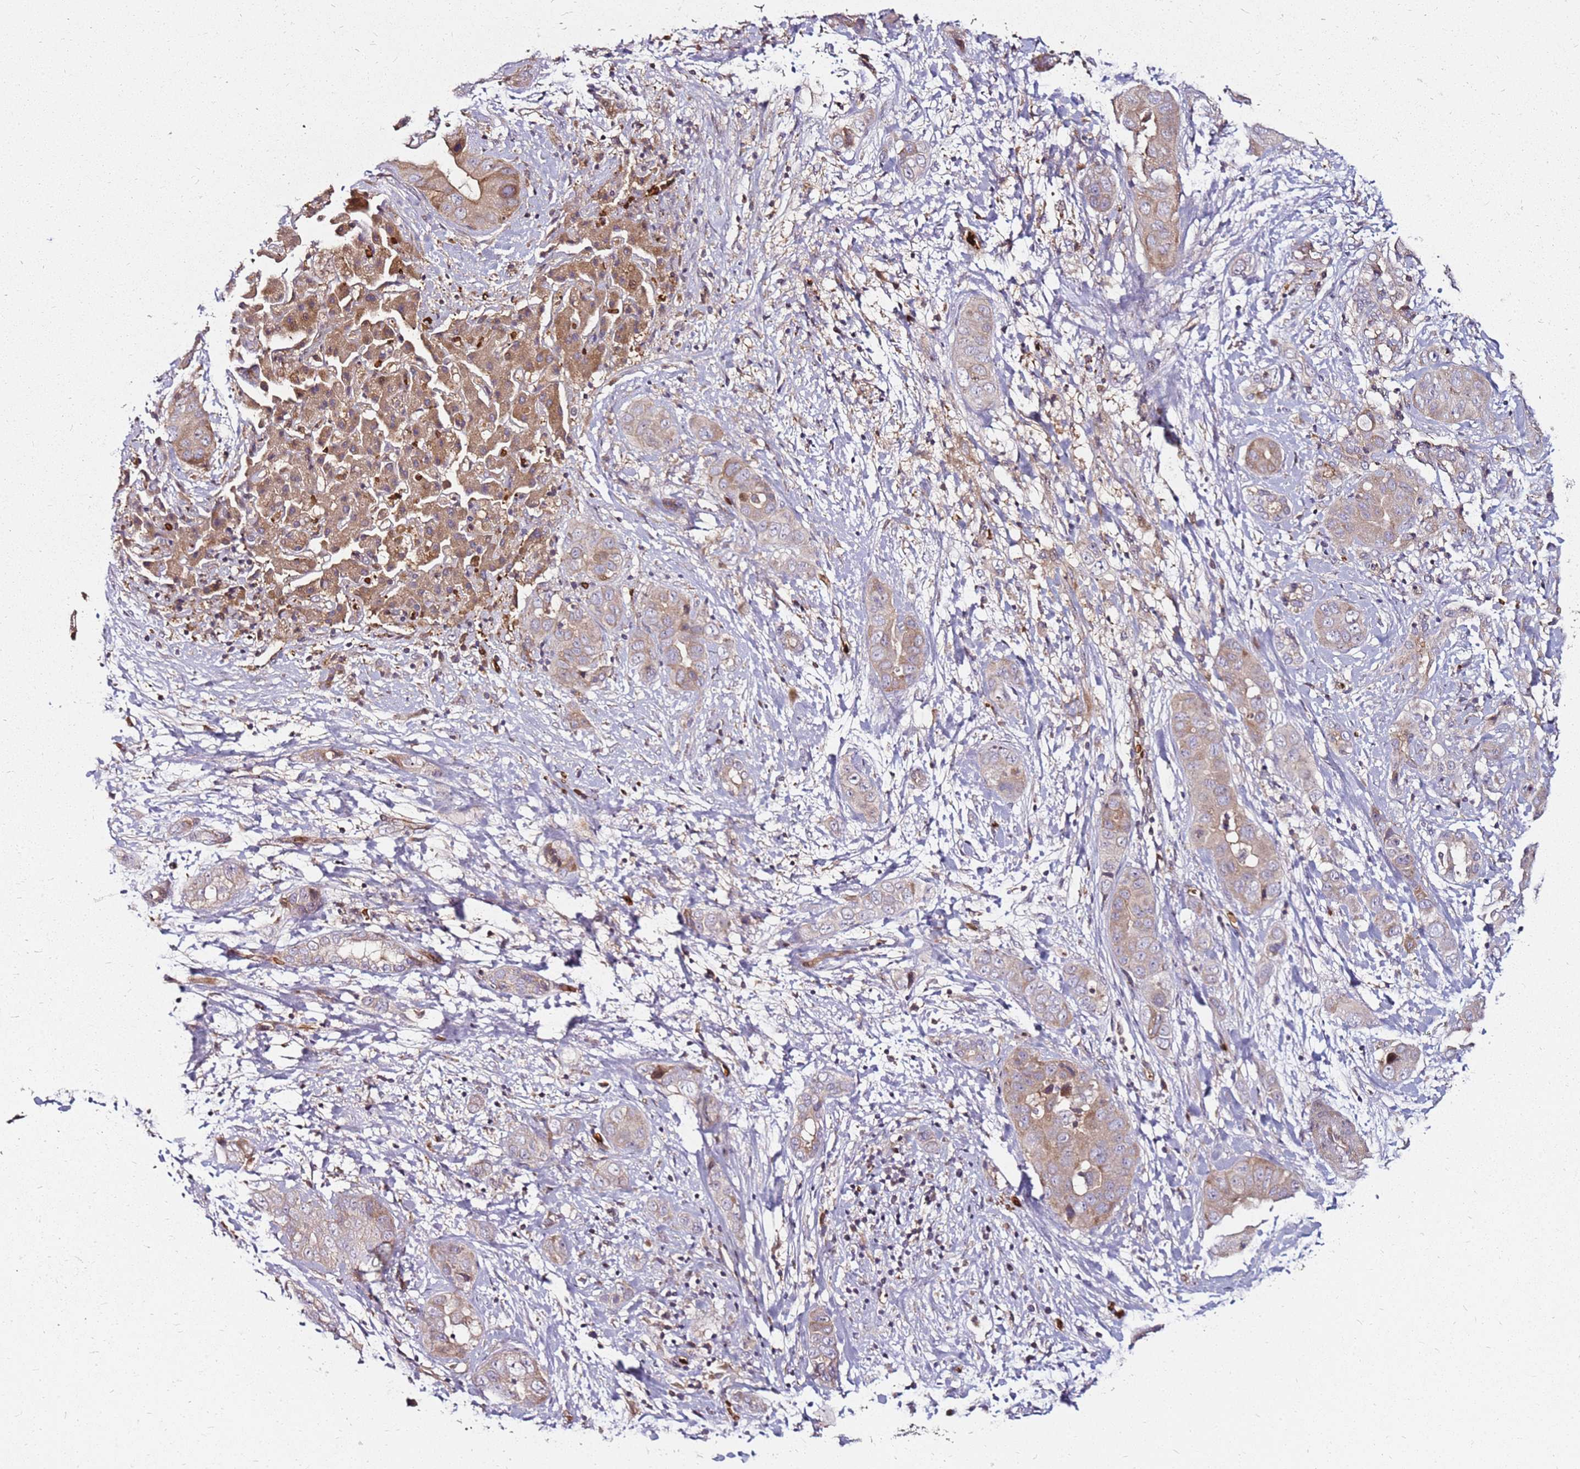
{"staining": {"intensity": "weak", "quantity": ">75%", "location": "cytoplasmic/membranous"}, "tissue": "liver cancer", "cell_type": "Tumor cells", "image_type": "cancer", "snomed": [{"axis": "morphology", "description": "Cholangiocarcinoma"}, {"axis": "topography", "description": "Liver"}], "caption": "Immunohistochemical staining of human liver cancer (cholangiocarcinoma) shows weak cytoplasmic/membranous protein staining in about >75% of tumor cells. The protein is stained brown, and the nuclei are stained in blue (DAB IHC with brightfield microscopy, high magnification).", "gene": "RNF11", "patient": {"sex": "female", "age": 52}}